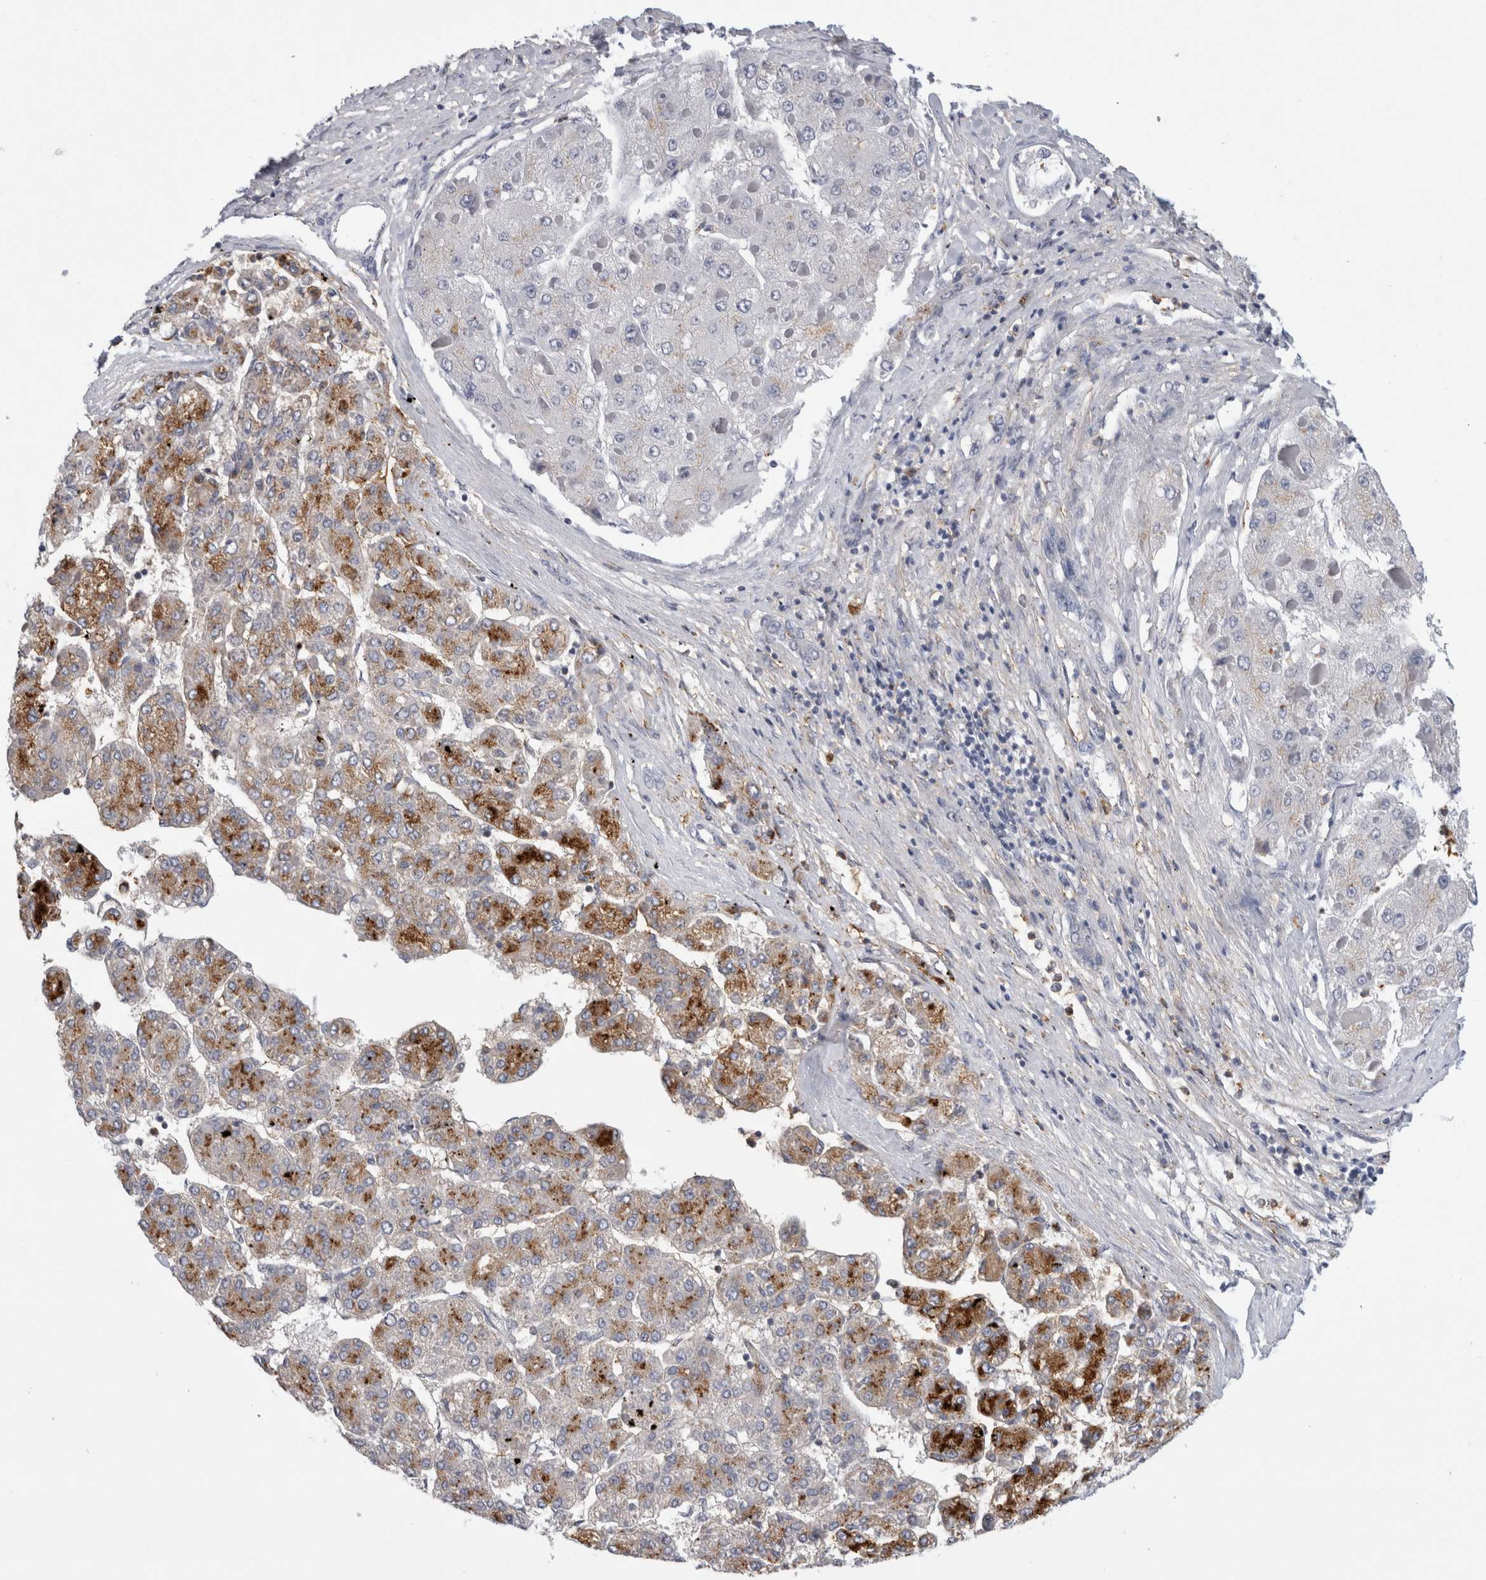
{"staining": {"intensity": "moderate", "quantity": "25%-75%", "location": "cytoplasmic/membranous"}, "tissue": "liver cancer", "cell_type": "Tumor cells", "image_type": "cancer", "snomed": [{"axis": "morphology", "description": "Carcinoma, Hepatocellular, NOS"}, {"axis": "topography", "description": "Liver"}], "caption": "A medium amount of moderate cytoplasmic/membranous staining is identified in about 25%-75% of tumor cells in liver hepatocellular carcinoma tissue. (Stains: DAB (3,3'-diaminobenzidine) in brown, nuclei in blue, Microscopy: brightfield microscopy at high magnification).", "gene": "CD63", "patient": {"sex": "female", "age": 73}}